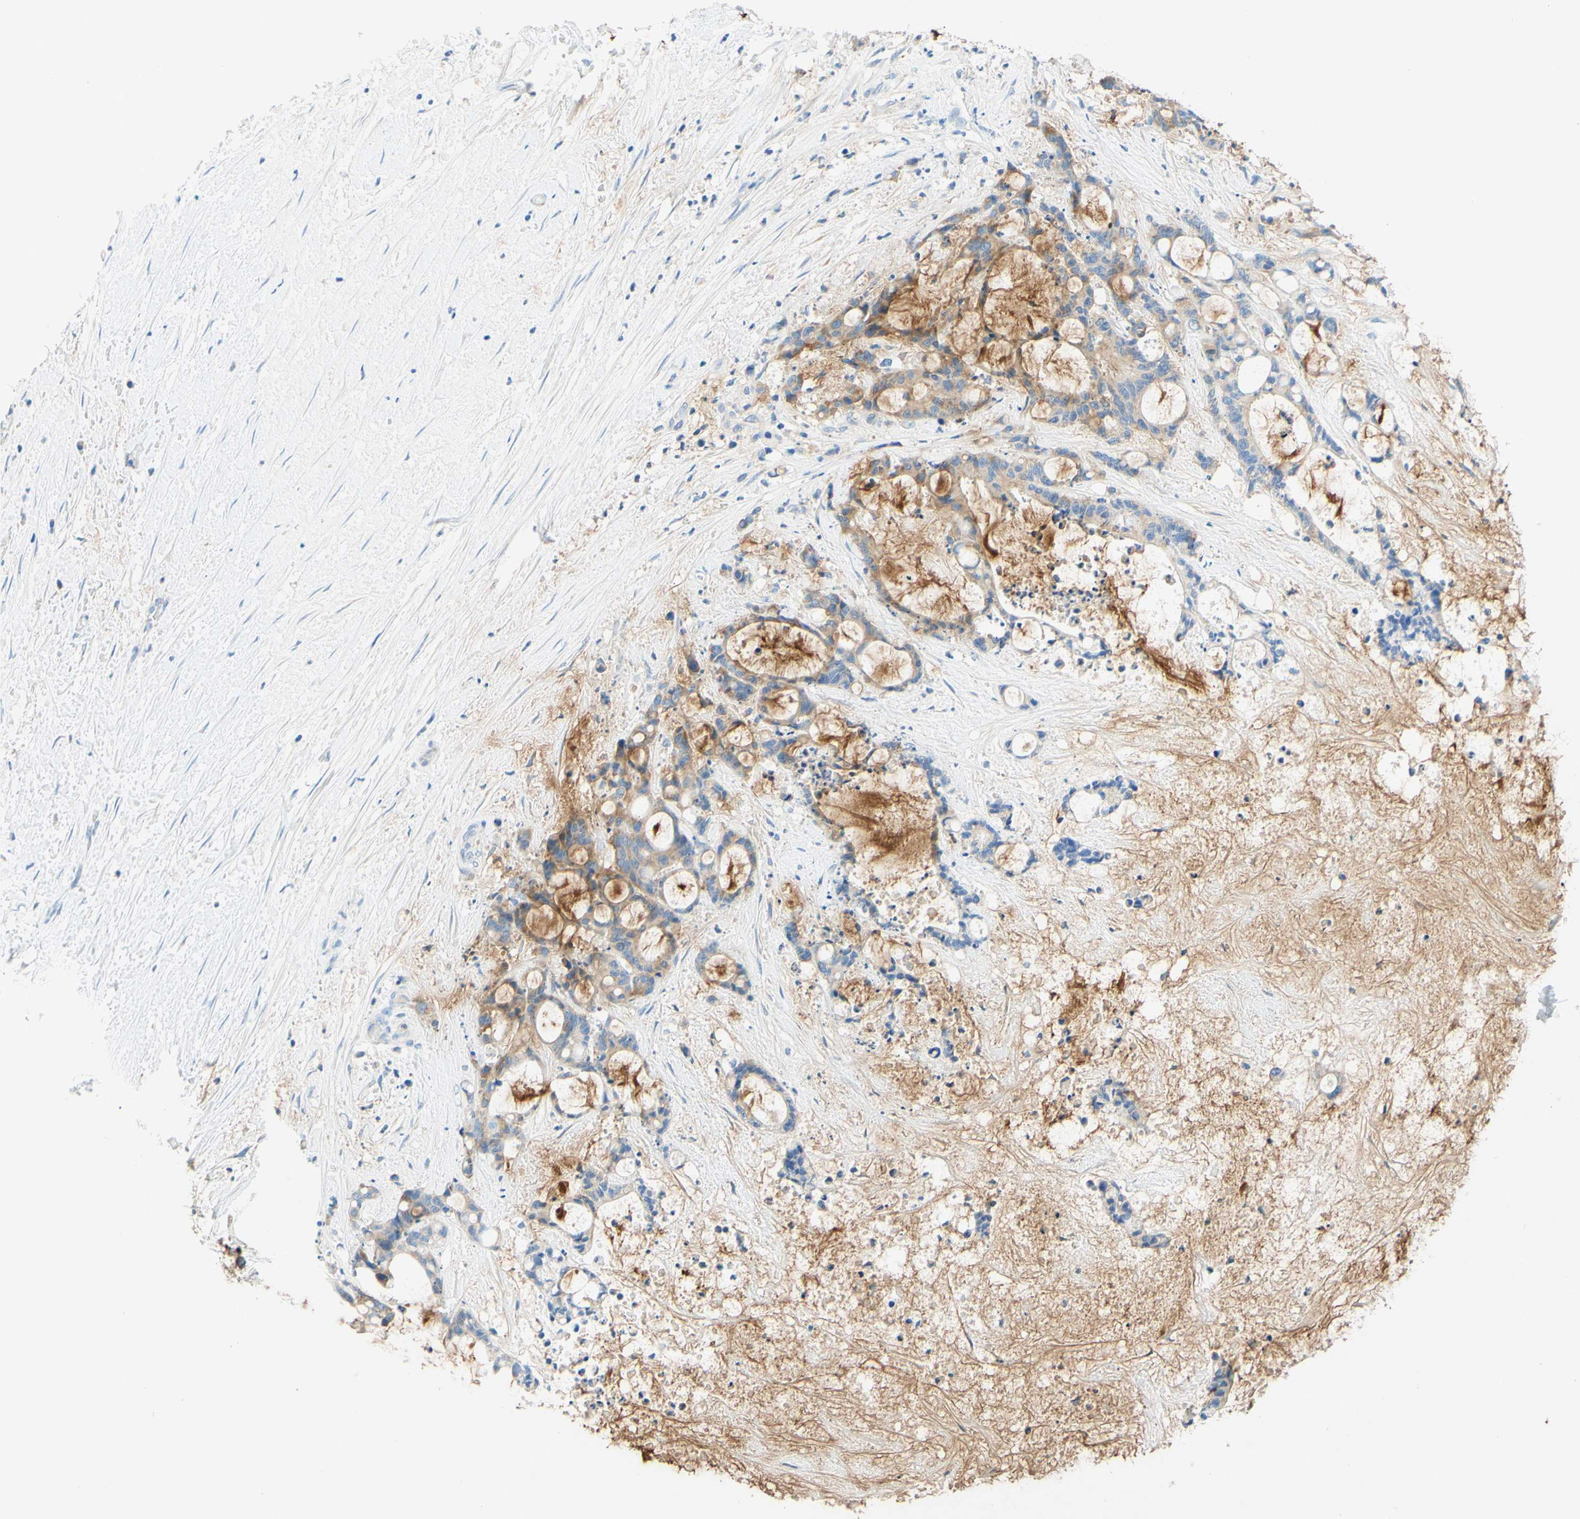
{"staining": {"intensity": "weak", "quantity": ">75%", "location": "cytoplasmic/membranous"}, "tissue": "liver cancer", "cell_type": "Tumor cells", "image_type": "cancer", "snomed": [{"axis": "morphology", "description": "Cholangiocarcinoma"}, {"axis": "topography", "description": "Liver"}], "caption": "Liver cholangiocarcinoma stained with a brown dye shows weak cytoplasmic/membranous positive positivity in approximately >75% of tumor cells.", "gene": "SLC46A1", "patient": {"sex": "female", "age": 73}}